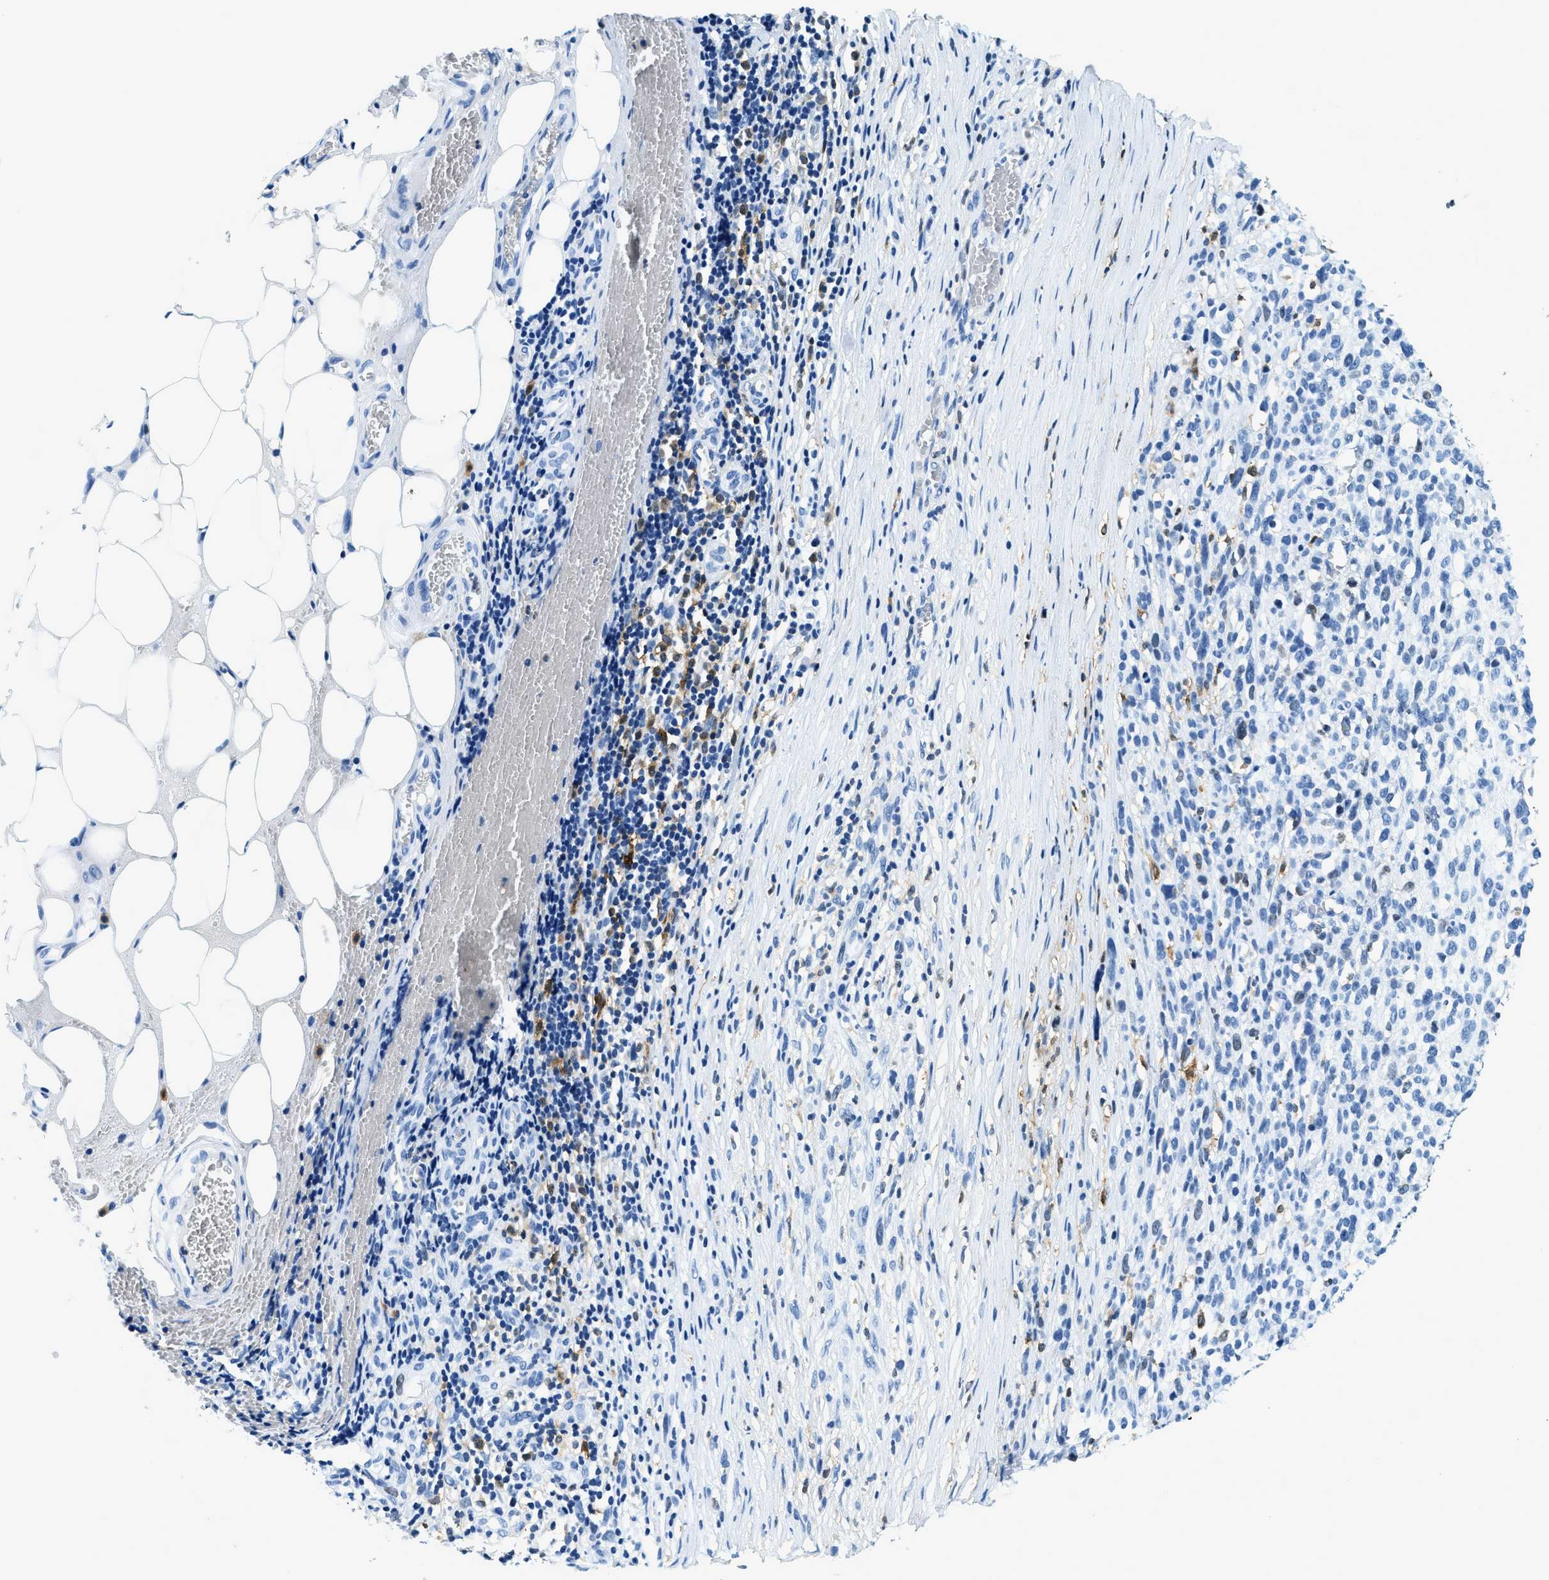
{"staining": {"intensity": "negative", "quantity": "none", "location": "none"}, "tissue": "melanoma", "cell_type": "Tumor cells", "image_type": "cancer", "snomed": [{"axis": "morphology", "description": "Malignant melanoma, NOS"}, {"axis": "topography", "description": "Skin"}], "caption": "Human melanoma stained for a protein using IHC displays no positivity in tumor cells.", "gene": "CAPG", "patient": {"sex": "female", "age": 55}}